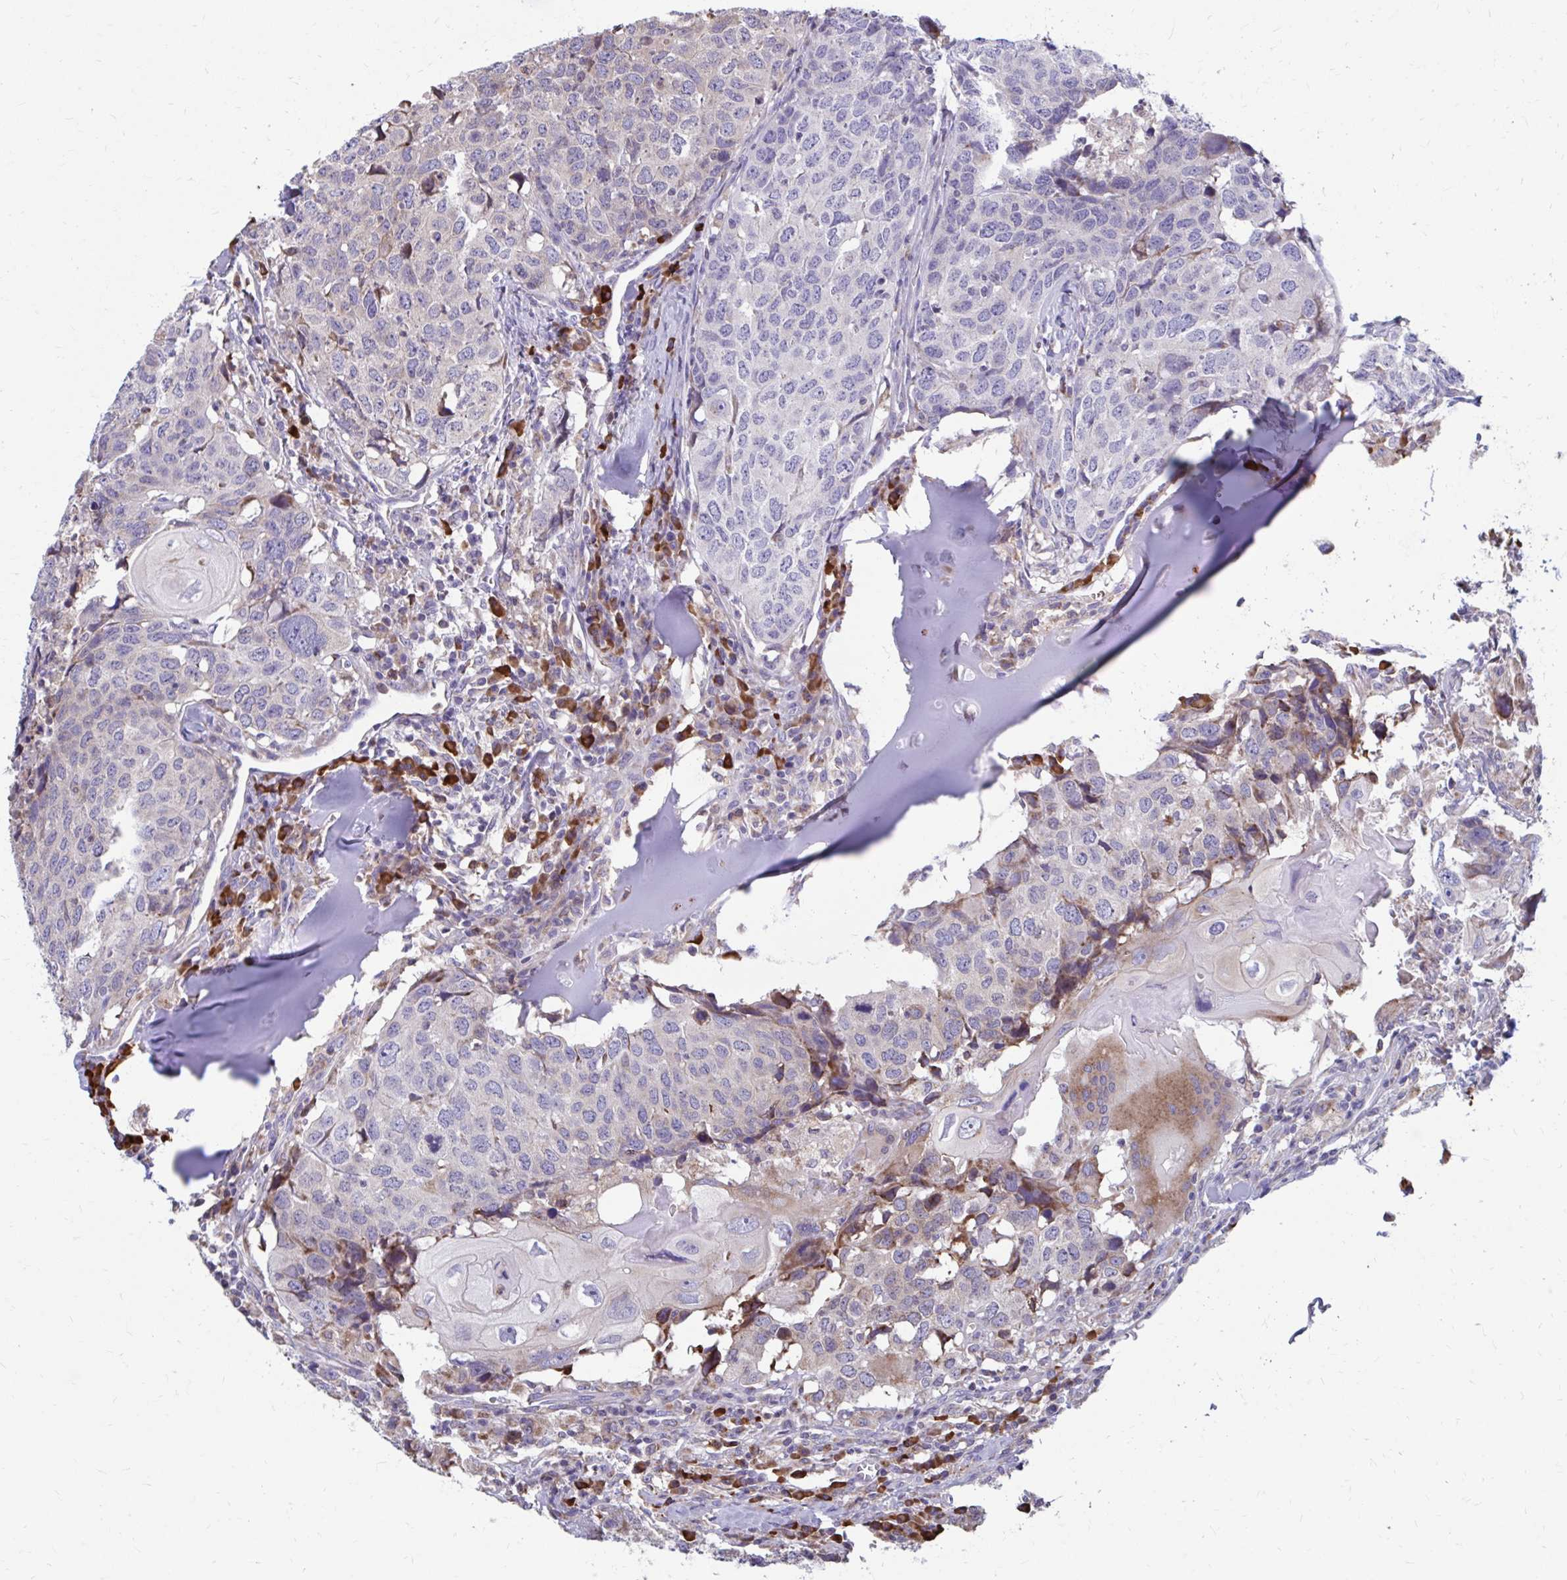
{"staining": {"intensity": "negative", "quantity": "none", "location": "none"}, "tissue": "head and neck cancer", "cell_type": "Tumor cells", "image_type": "cancer", "snomed": [{"axis": "morphology", "description": "Normal tissue, NOS"}, {"axis": "morphology", "description": "Squamous cell carcinoma, NOS"}, {"axis": "topography", "description": "Skeletal muscle"}, {"axis": "topography", "description": "Vascular tissue"}, {"axis": "topography", "description": "Peripheral nerve tissue"}, {"axis": "topography", "description": "Head-Neck"}], "caption": "A photomicrograph of squamous cell carcinoma (head and neck) stained for a protein displays no brown staining in tumor cells. (Brightfield microscopy of DAB (3,3'-diaminobenzidine) immunohistochemistry (IHC) at high magnification).", "gene": "FKBP2", "patient": {"sex": "male", "age": 66}}